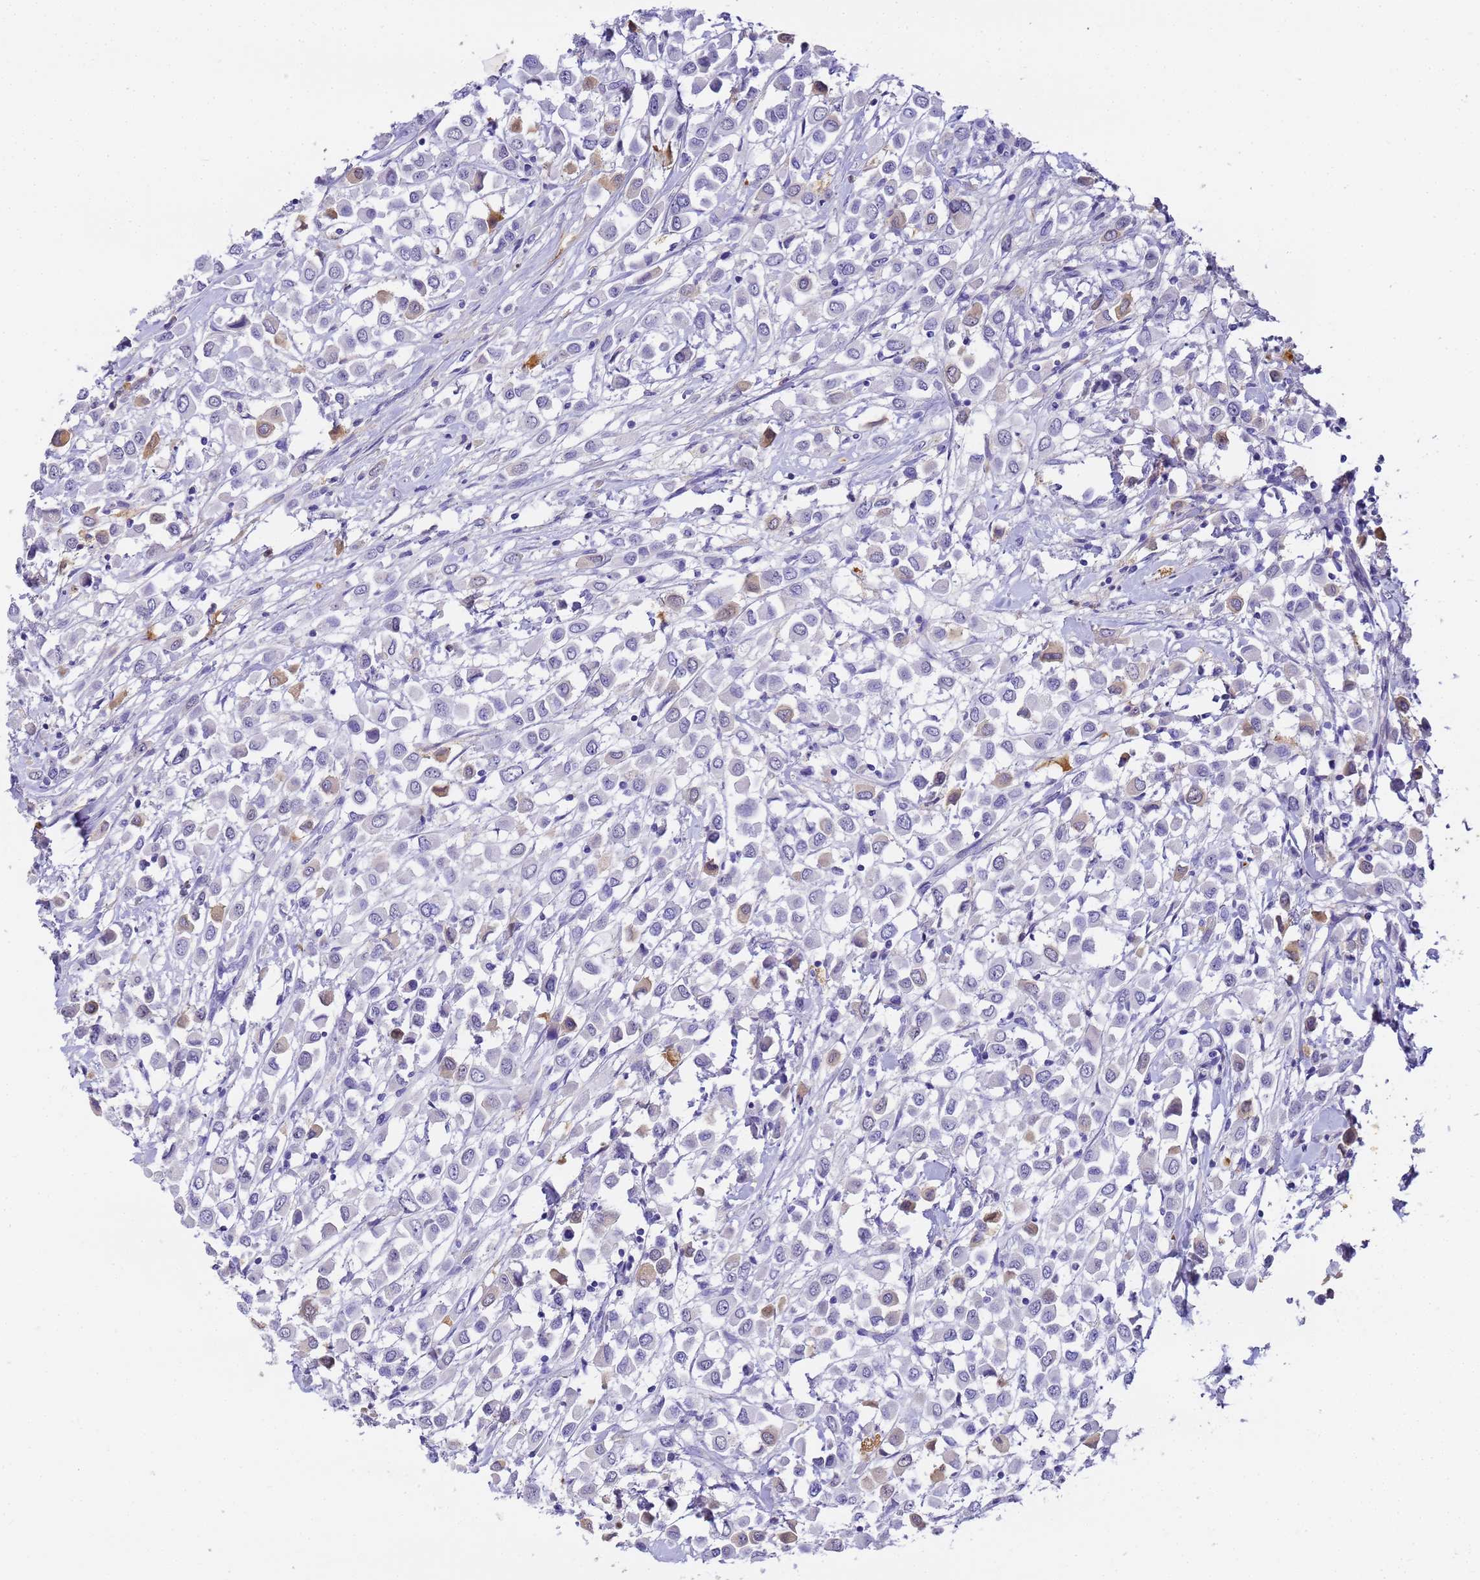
{"staining": {"intensity": "moderate", "quantity": "<25%", "location": "cytoplasmic/membranous"}, "tissue": "breast cancer", "cell_type": "Tumor cells", "image_type": "cancer", "snomed": [{"axis": "morphology", "description": "Duct carcinoma"}, {"axis": "topography", "description": "Breast"}], "caption": "An image of intraductal carcinoma (breast) stained for a protein reveals moderate cytoplasmic/membranous brown staining in tumor cells.", "gene": "CFHR2", "patient": {"sex": "female", "age": 61}}